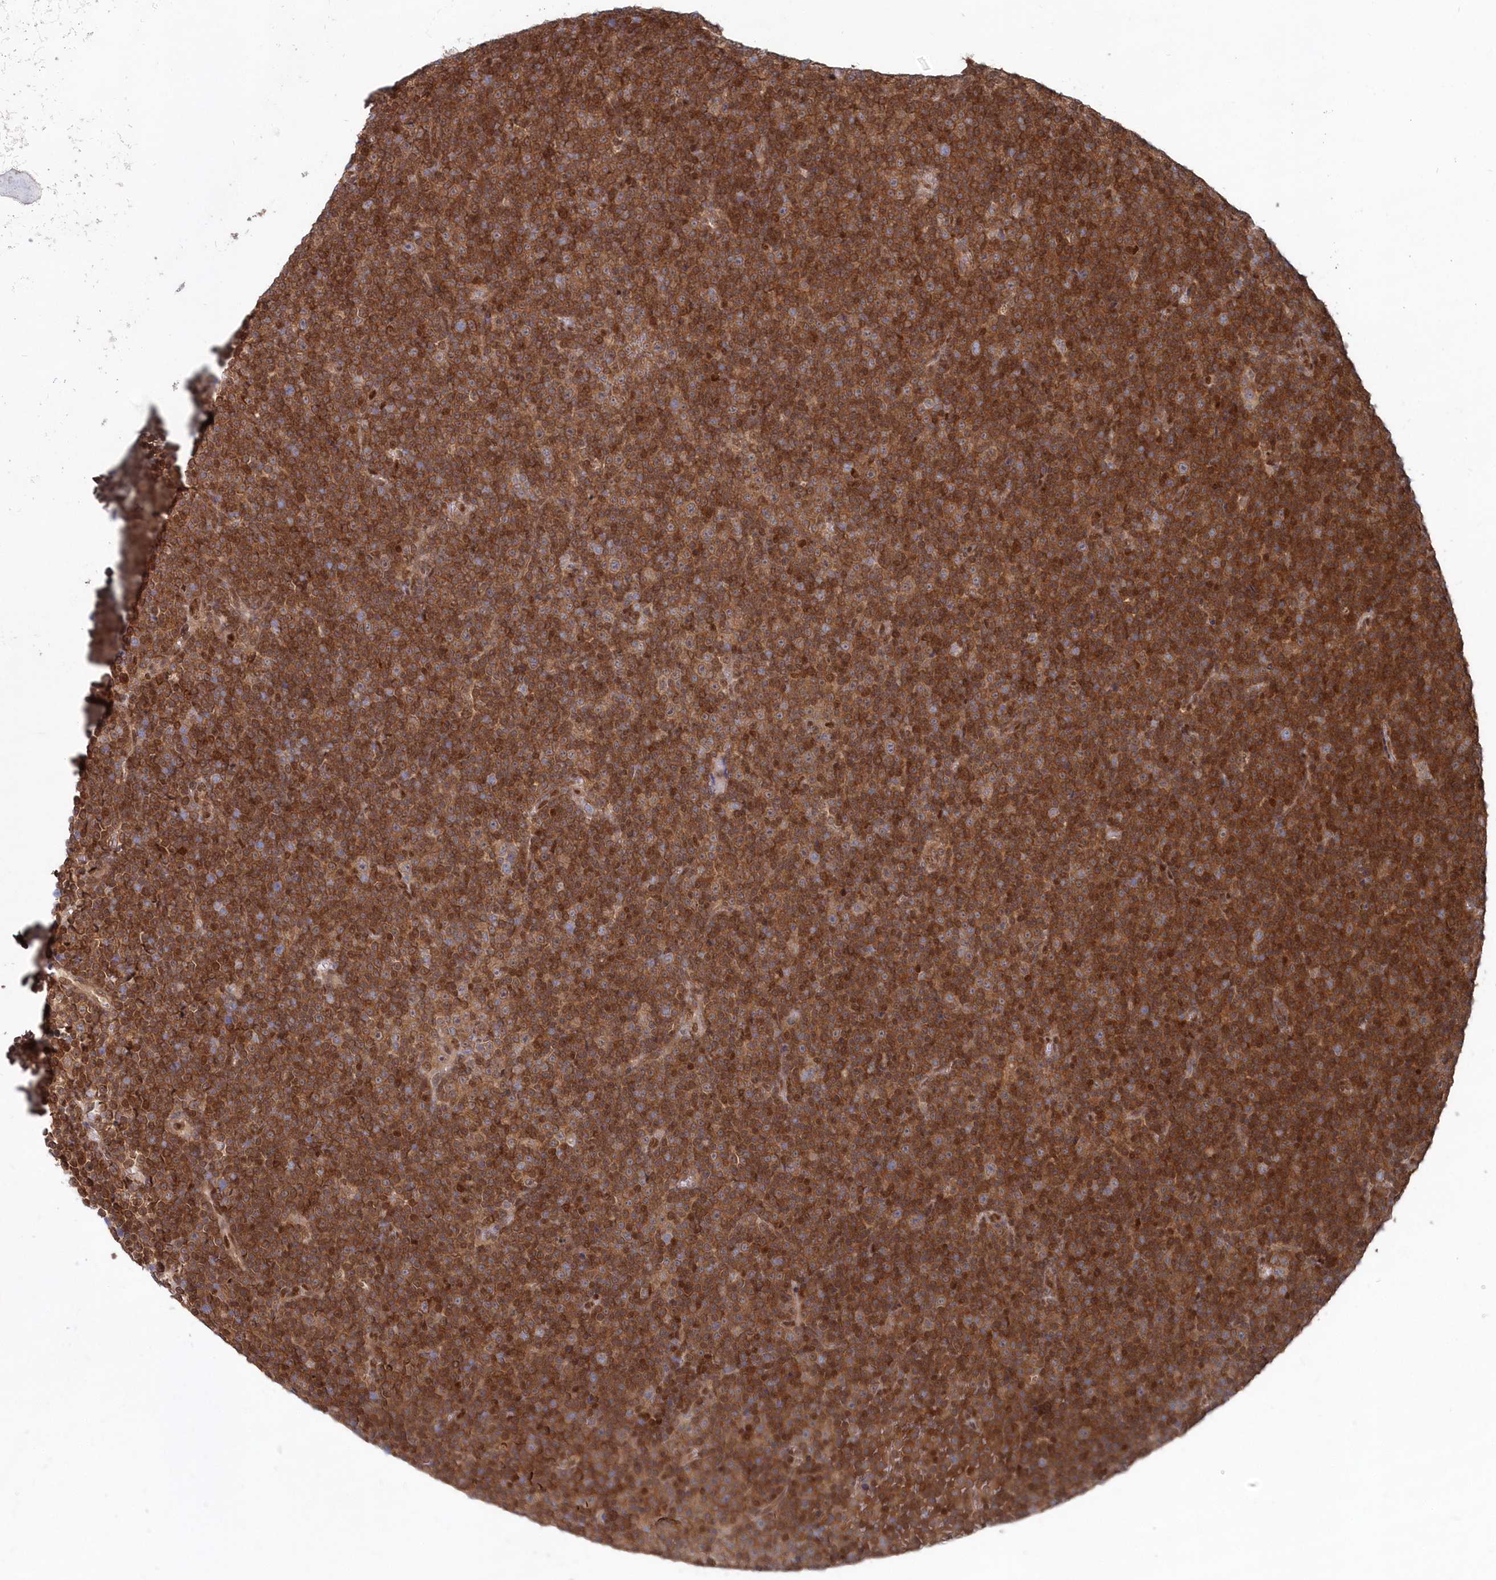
{"staining": {"intensity": "moderate", "quantity": "<25%", "location": "cytoplasmic/membranous"}, "tissue": "lymphoma", "cell_type": "Tumor cells", "image_type": "cancer", "snomed": [{"axis": "morphology", "description": "Malignant lymphoma, non-Hodgkin's type, Low grade"}, {"axis": "topography", "description": "Lymph node"}], "caption": "Immunohistochemistry (IHC) (DAB (3,3'-diaminobenzidine)) staining of human lymphoma displays moderate cytoplasmic/membranous protein positivity in about <25% of tumor cells.", "gene": "ABHD14B", "patient": {"sex": "female", "age": 67}}